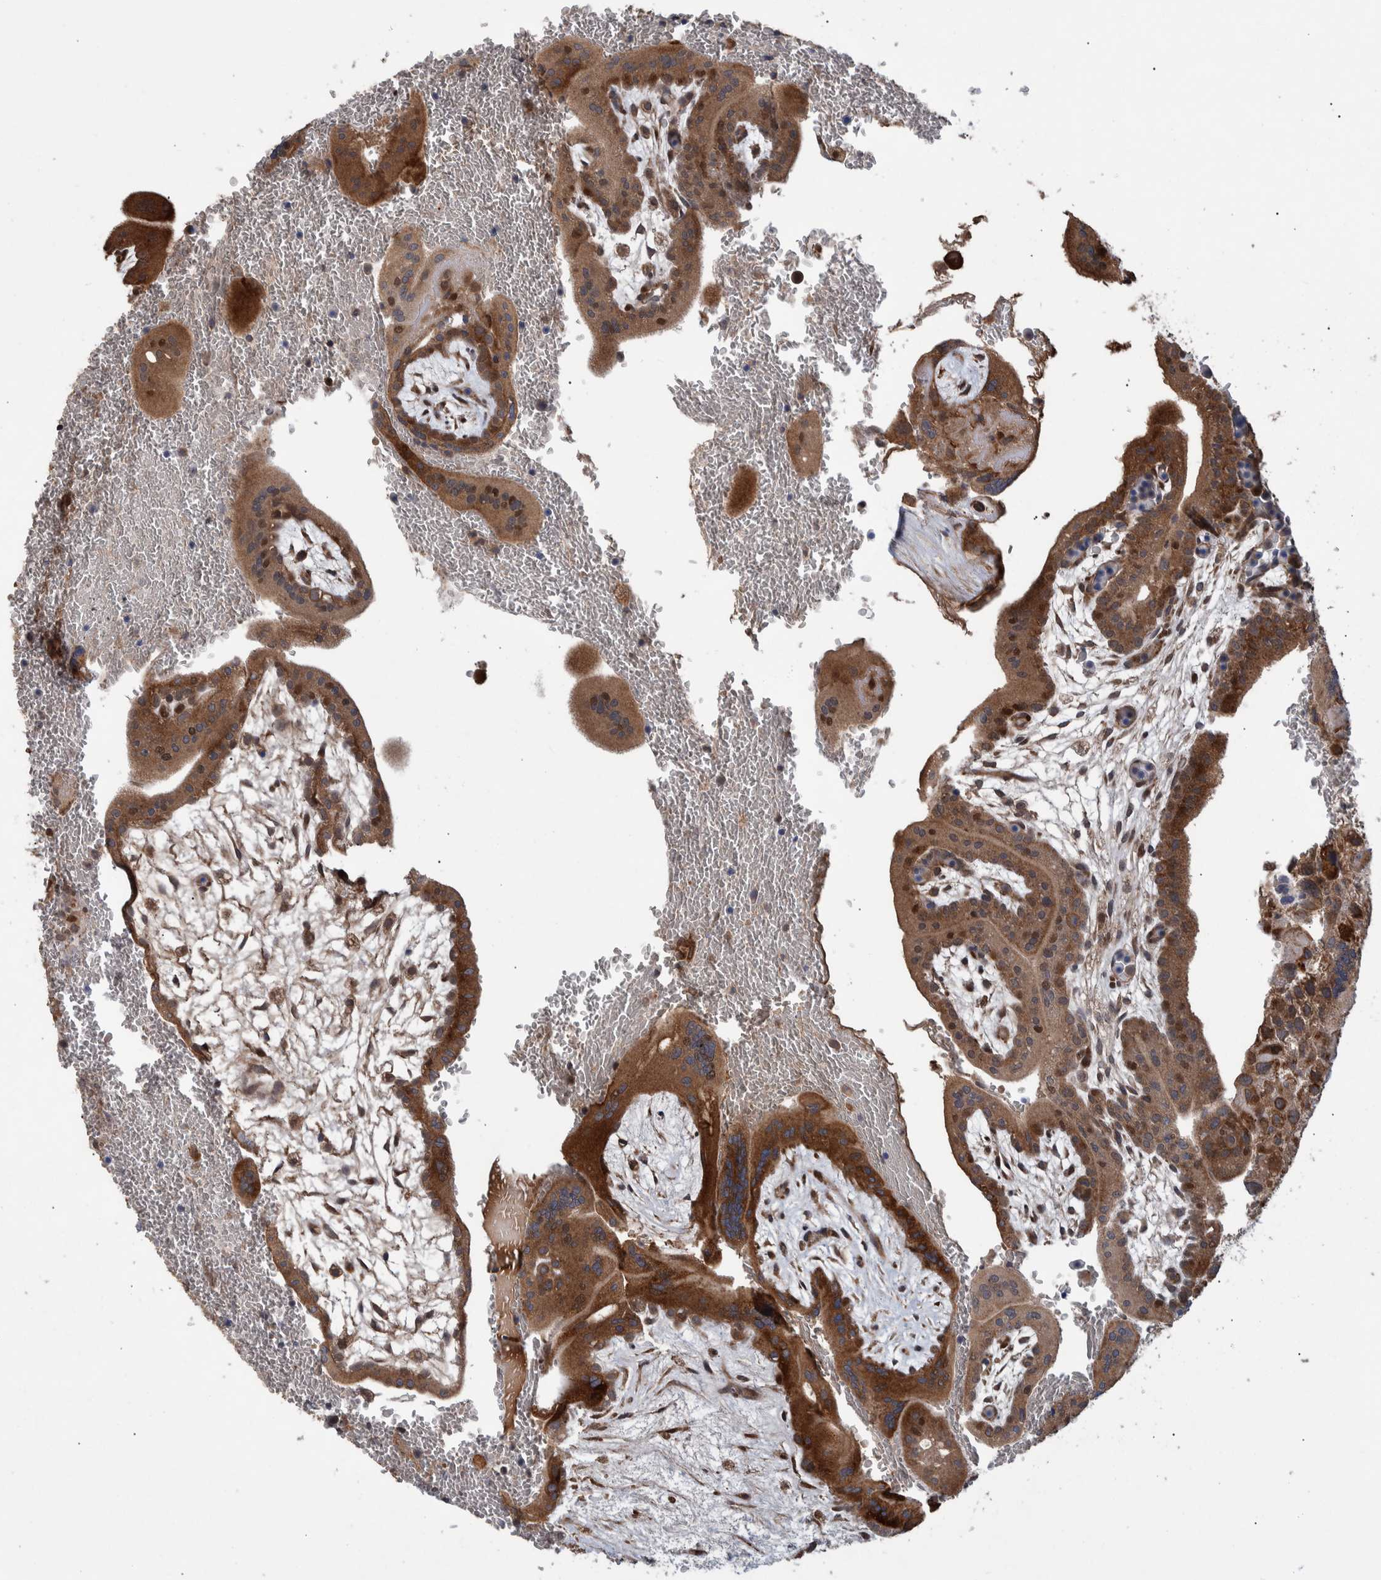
{"staining": {"intensity": "moderate", "quantity": ">75%", "location": "cytoplasmic/membranous"}, "tissue": "placenta", "cell_type": "Decidual cells", "image_type": "normal", "snomed": [{"axis": "morphology", "description": "Normal tissue, NOS"}, {"axis": "topography", "description": "Placenta"}], "caption": "This image exhibits benign placenta stained with immunohistochemistry to label a protein in brown. The cytoplasmic/membranous of decidual cells show moderate positivity for the protein. Nuclei are counter-stained blue.", "gene": "B3GNTL1", "patient": {"sex": "female", "age": 35}}